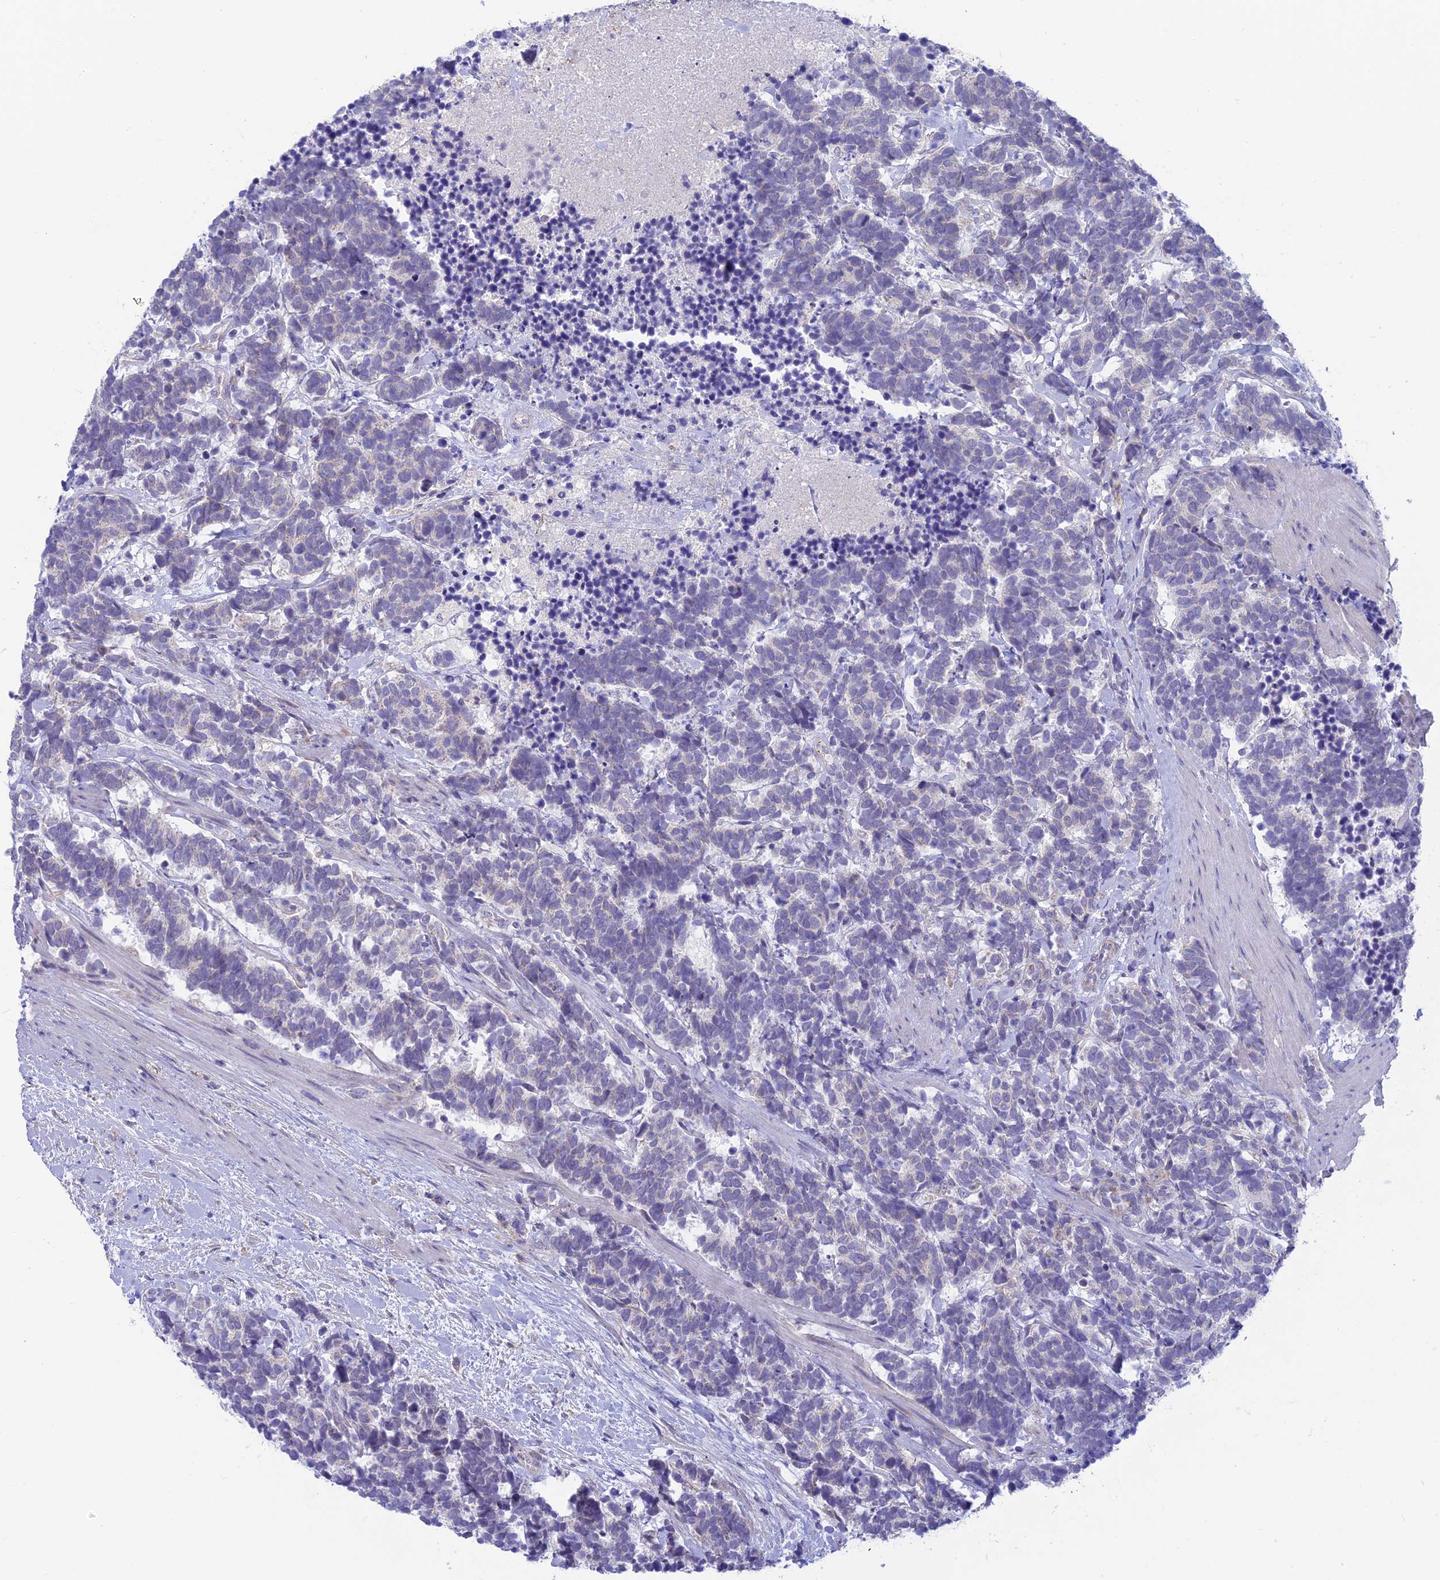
{"staining": {"intensity": "negative", "quantity": "none", "location": "none"}, "tissue": "carcinoid", "cell_type": "Tumor cells", "image_type": "cancer", "snomed": [{"axis": "morphology", "description": "Carcinoma, NOS"}, {"axis": "morphology", "description": "Carcinoid, malignant, NOS"}, {"axis": "topography", "description": "Prostate"}], "caption": "The immunohistochemistry micrograph has no significant positivity in tumor cells of carcinoid tissue. (Stains: DAB (3,3'-diaminobenzidine) immunohistochemistry with hematoxylin counter stain, Microscopy: brightfield microscopy at high magnification).", "gene": "PLAC9", "patient": {"sex": "male", "age": 57}}